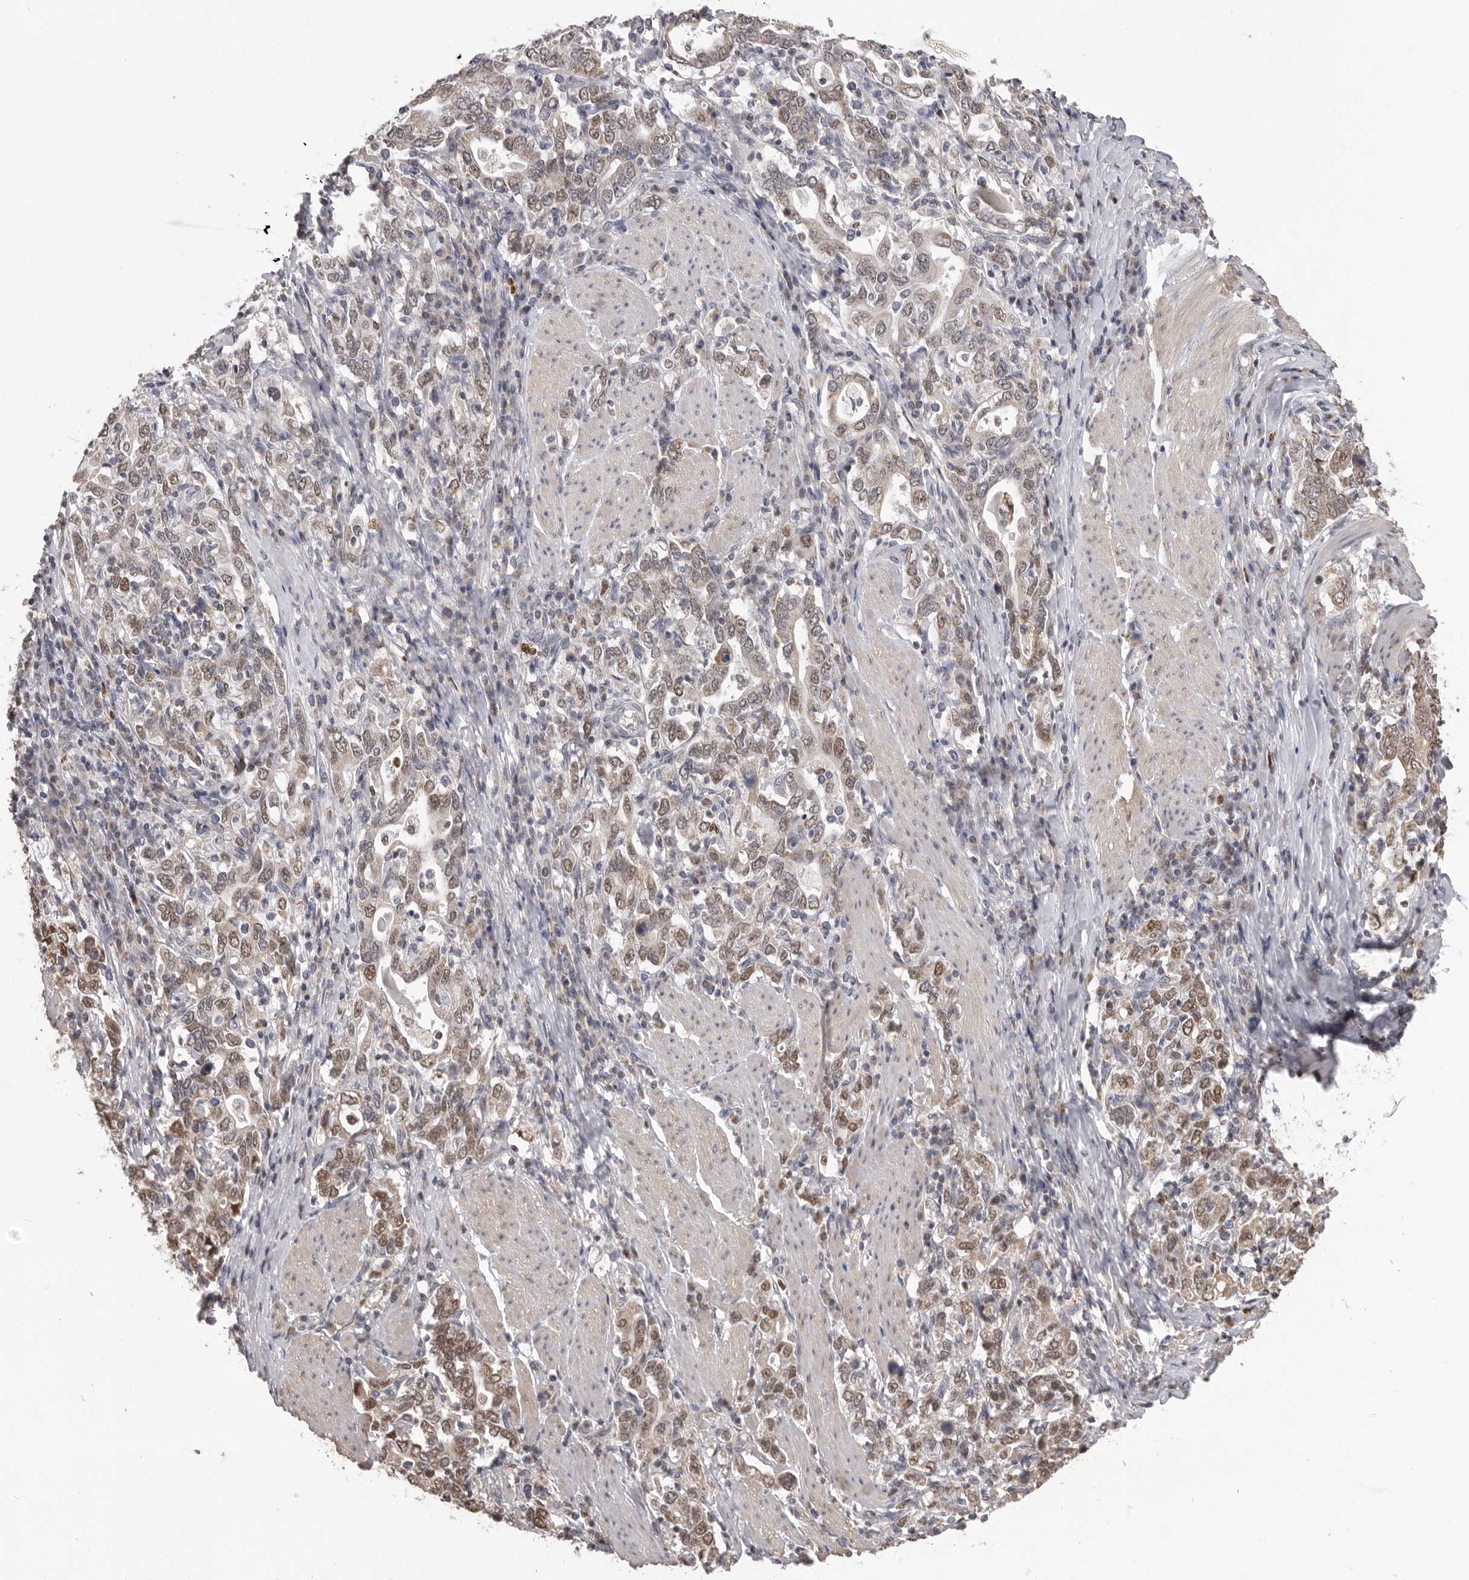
{"staining": {"intensity": "moderate", "quantity": ">75%", "location": "cytoplasmic/membranous,nuclear"}, "tissue": "stomach cancer", "cell_type": "Tumor cells", "image_type": "cancer", "snomed": [{"axis": "morphology", "description": "Adenocarcinoma, NOS"}, {"axis": "topography", "description": "Stomach, upper"}], "caption": "This histopathology image demonstrates IHC staining of stomach cancer, with medium moderate cytoplasmic/membranous and nuclear staining in about >75% of tumor cells.", "gene": "SMARCC1", "patient": {"sex": "male", "age": 62}}